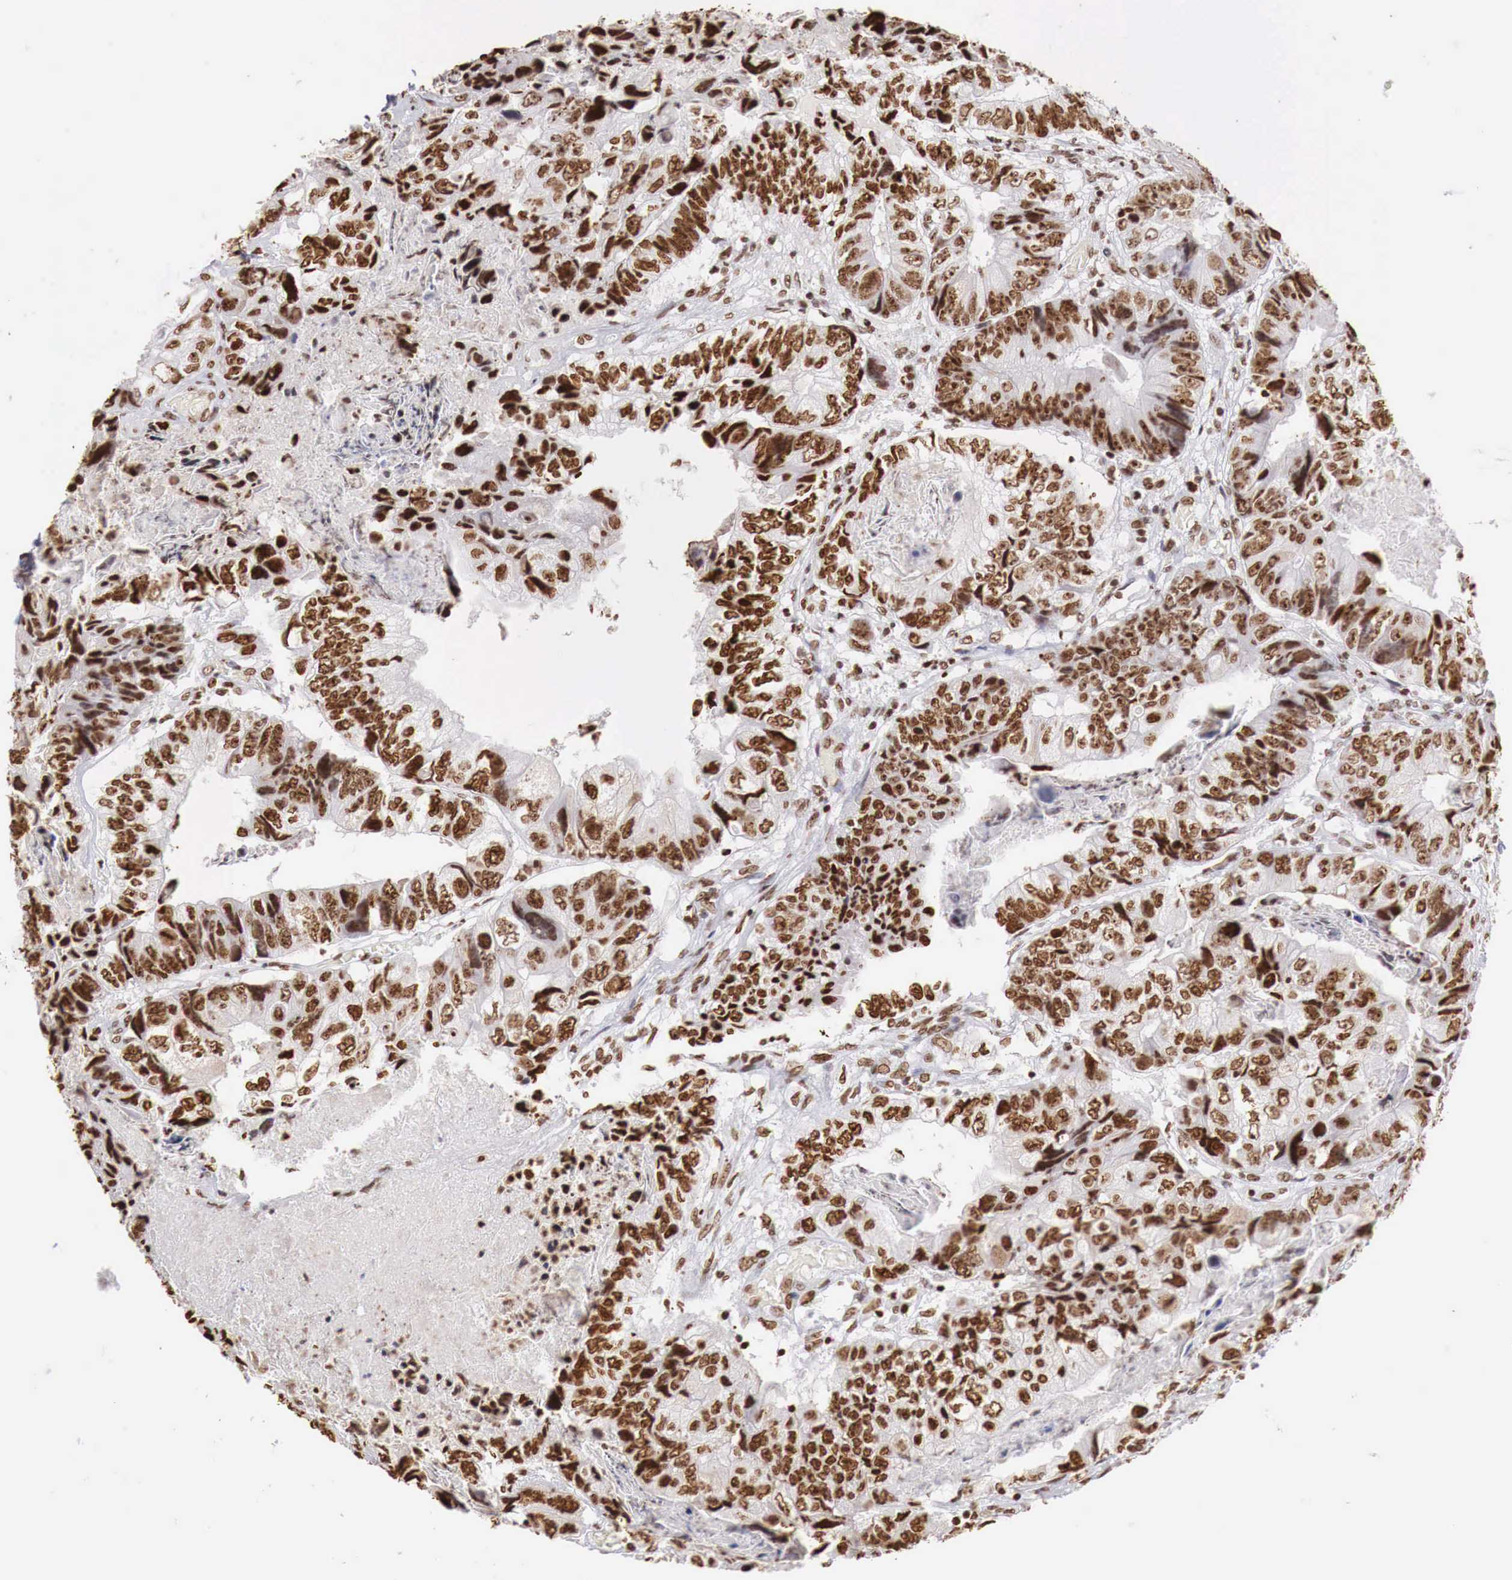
{"staining": {"intensity": "strong", "quantity": ">75%", "location": "nuclear"}, "tissue": "colorectal cancer", "cell_type": "Tumor cells", "image_type": "cancer", "snomed": [{"axis": "morphology", "description": "Adenocarcinoma, NOS"}, {"axis": "topography", "description": "Rectum"}], "caption": "IHC (DAB) staining of human colorectal cancer (adenocarcinoma) reveals strong nuclear protein expression in approximately >75% of tumor cells. The protein is shown in brown color, while the nuclei are stained blue.", "gene": "DKC1", "patient": {"sex": "female", "age": 82}}